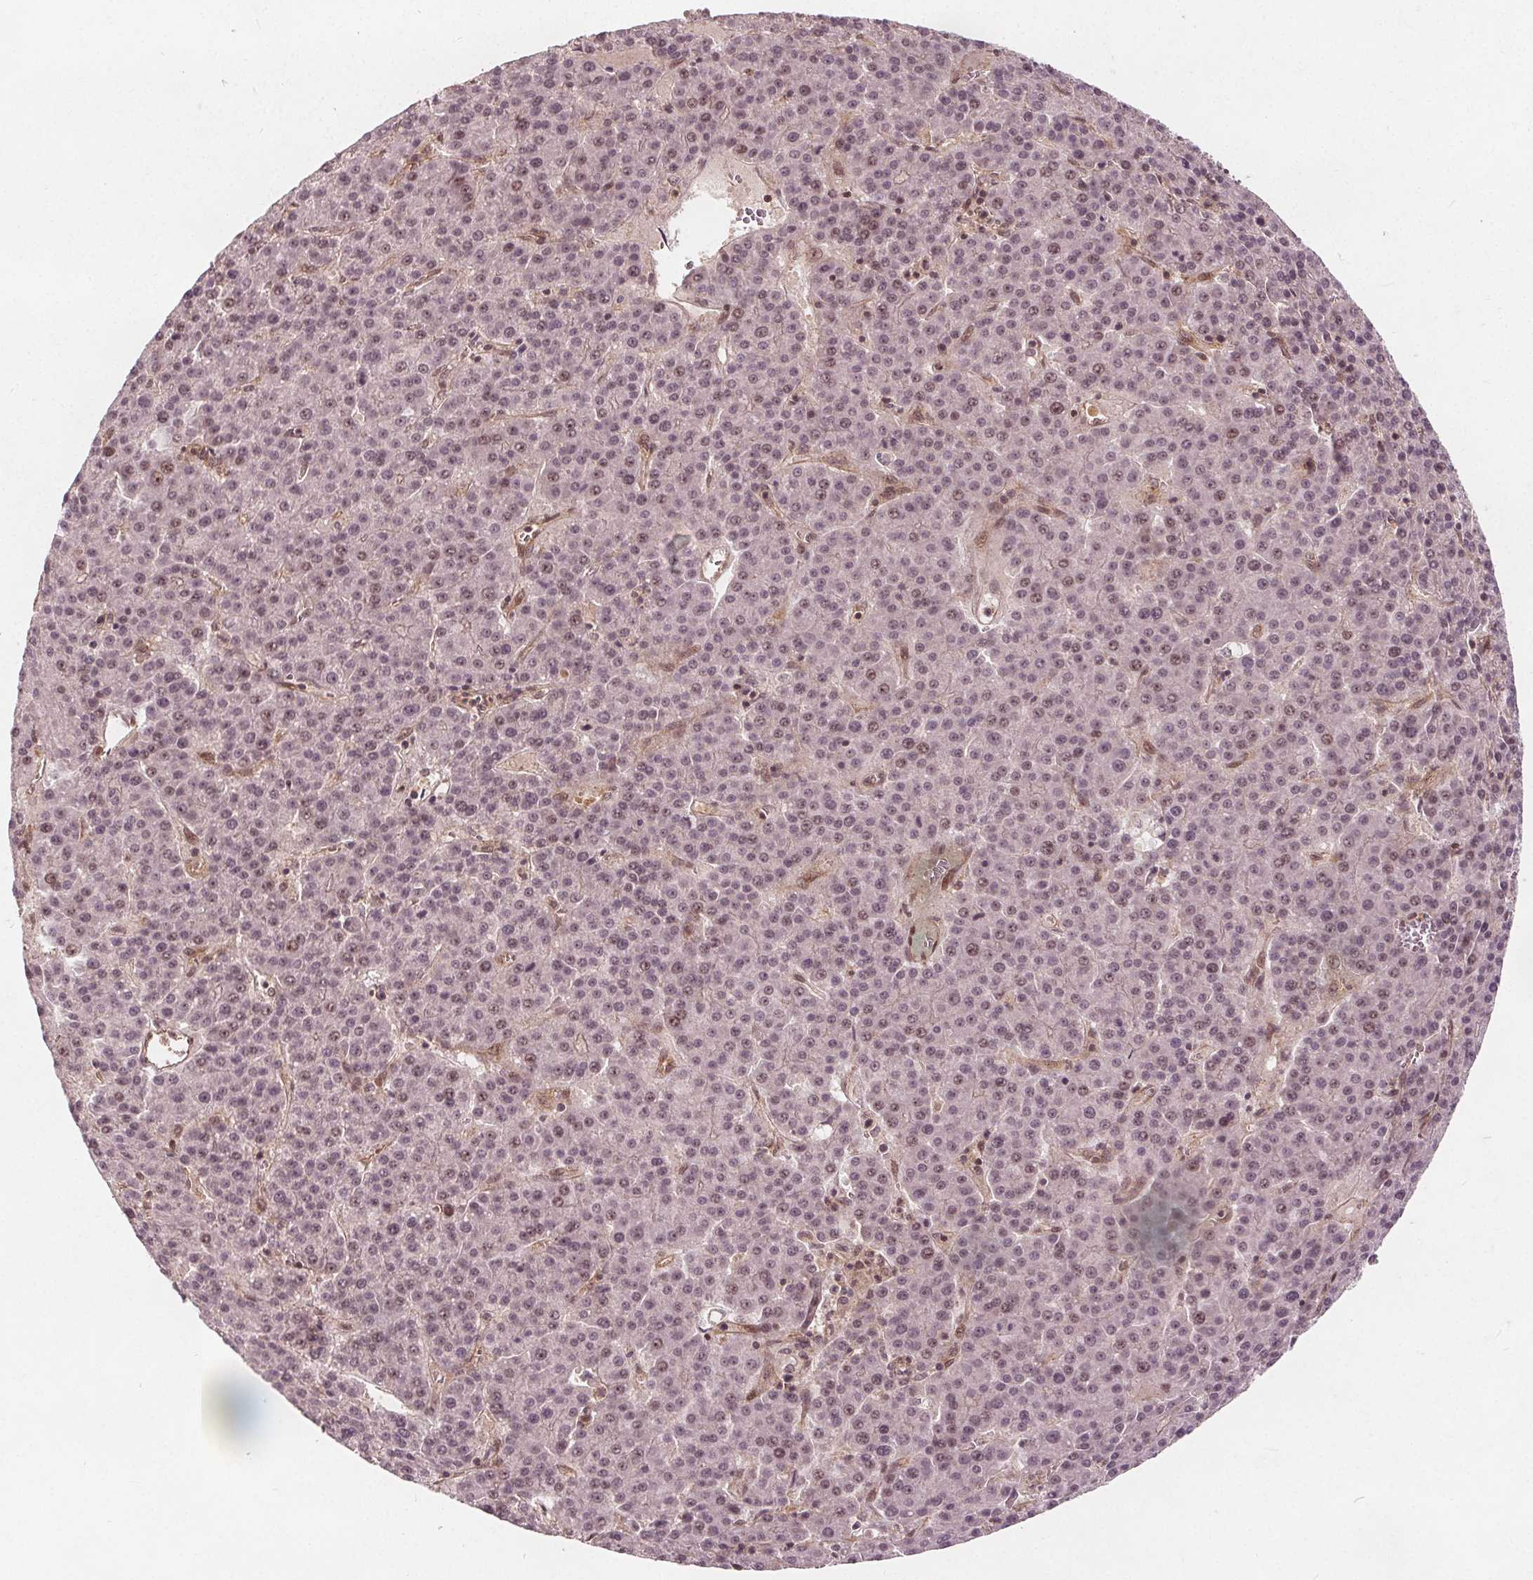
{"staining": {"intensity": "negative", "quantity": "none", "location": "none"}, "tissue": "liver cancer", "cell_type": "Tumor cells", "image_type": "cancer", "snomed": [{"axis": "morphology", "description": "Carcinoma, Hepatocellular, NOS"}, {"axis": "topography", "description": "Liver"}], "caption": "Tumor cells are negative for protein expression in human hepatocellular carcinoma (liver).", "gene": "PPP1CB", "patient": {"sex": "female", "age": 58}}